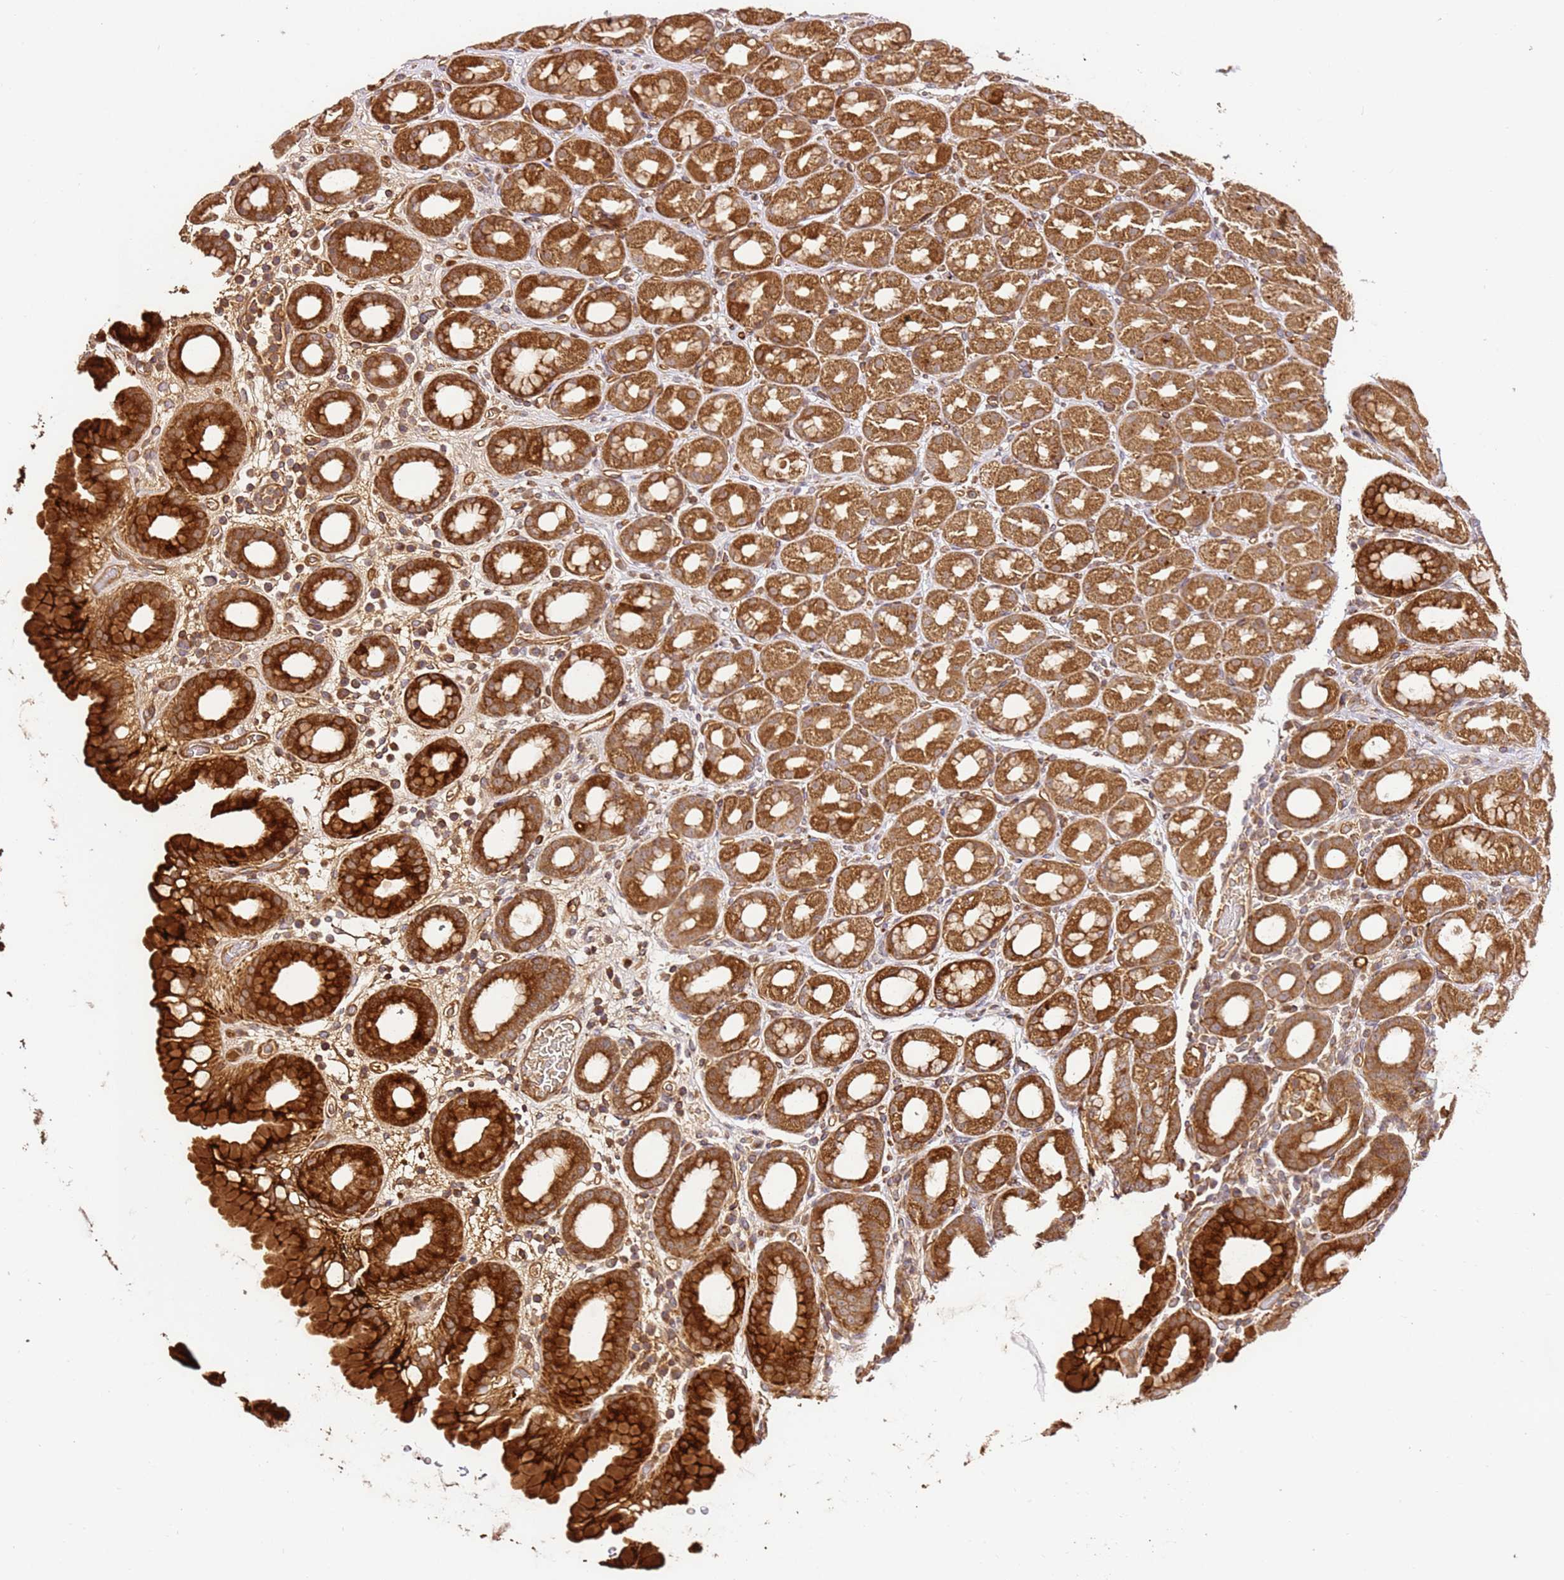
{"staining": {"intensity": "strong", "quantity": ">75%", "location": "cytoplasmic/membranous"}, "tissue": "stomach", "cell_type": "Glandular cells", "image_type": "normal", "snomed": [{"axis": "morphology", "description": "Normal tissue, NOS"}, {"axis": "topography", "description": "Stomach, upper"}], "caption": "Protein staining of benign stomach displays strong cytoplasmic/membranous expression in approximately >75% of glandular cells. (DAB (3,3'-diaminobenzidine) = brown stain, brightfield microscopy at high magnification).", "gene": "KATNAL2", "patient": {"sex": "male", "age": 68}}